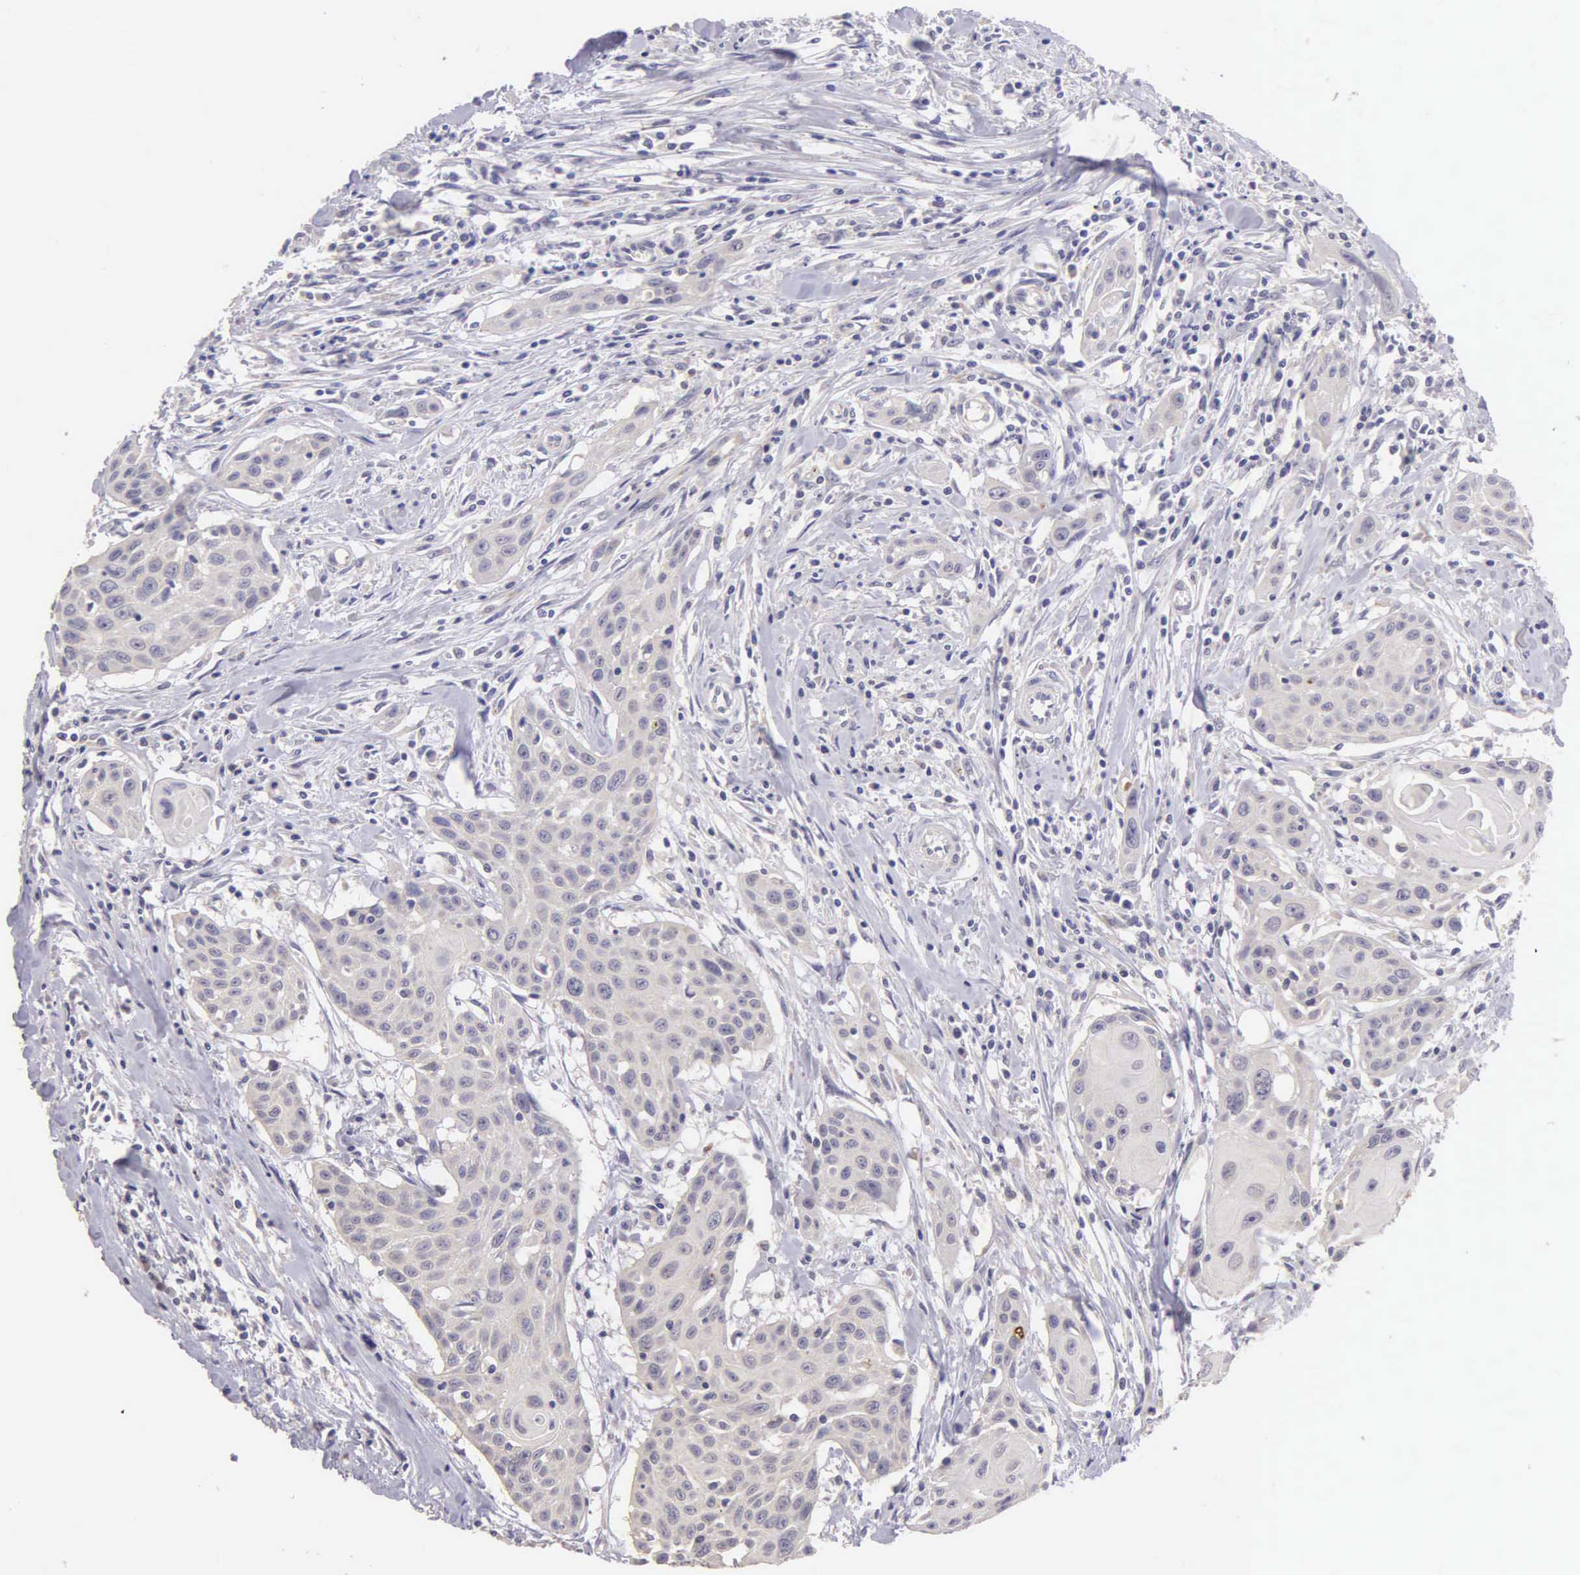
{"staining": {"intensity": "negative", "quantity": "none", "location": "none"}, "tissue": "head and neck cancer", "cell_type": "Tumor cells", "image_type": "cancer", "snomed": [{"axis": "morphology", "description": "Squamous cell carcinoma, NOS"}, {"axis": "morphology", "description": "Squamous cell carcinoma, metastatic, NOS"}, {"axis": "topography", "description": "Lymph node"}, {"axis": "topography", "description": "Salivary gland"}, {"axis": "topography", "description": "Head-Neck"}], "caption": "Immunohistochemistry (IHC) of human head and neck cancer (metastatic squamous cell carcinoma) demonstrates no positivity in tumor cells.", "gene": "ESR1", "patient": {"sex": "female", "age": 74}}